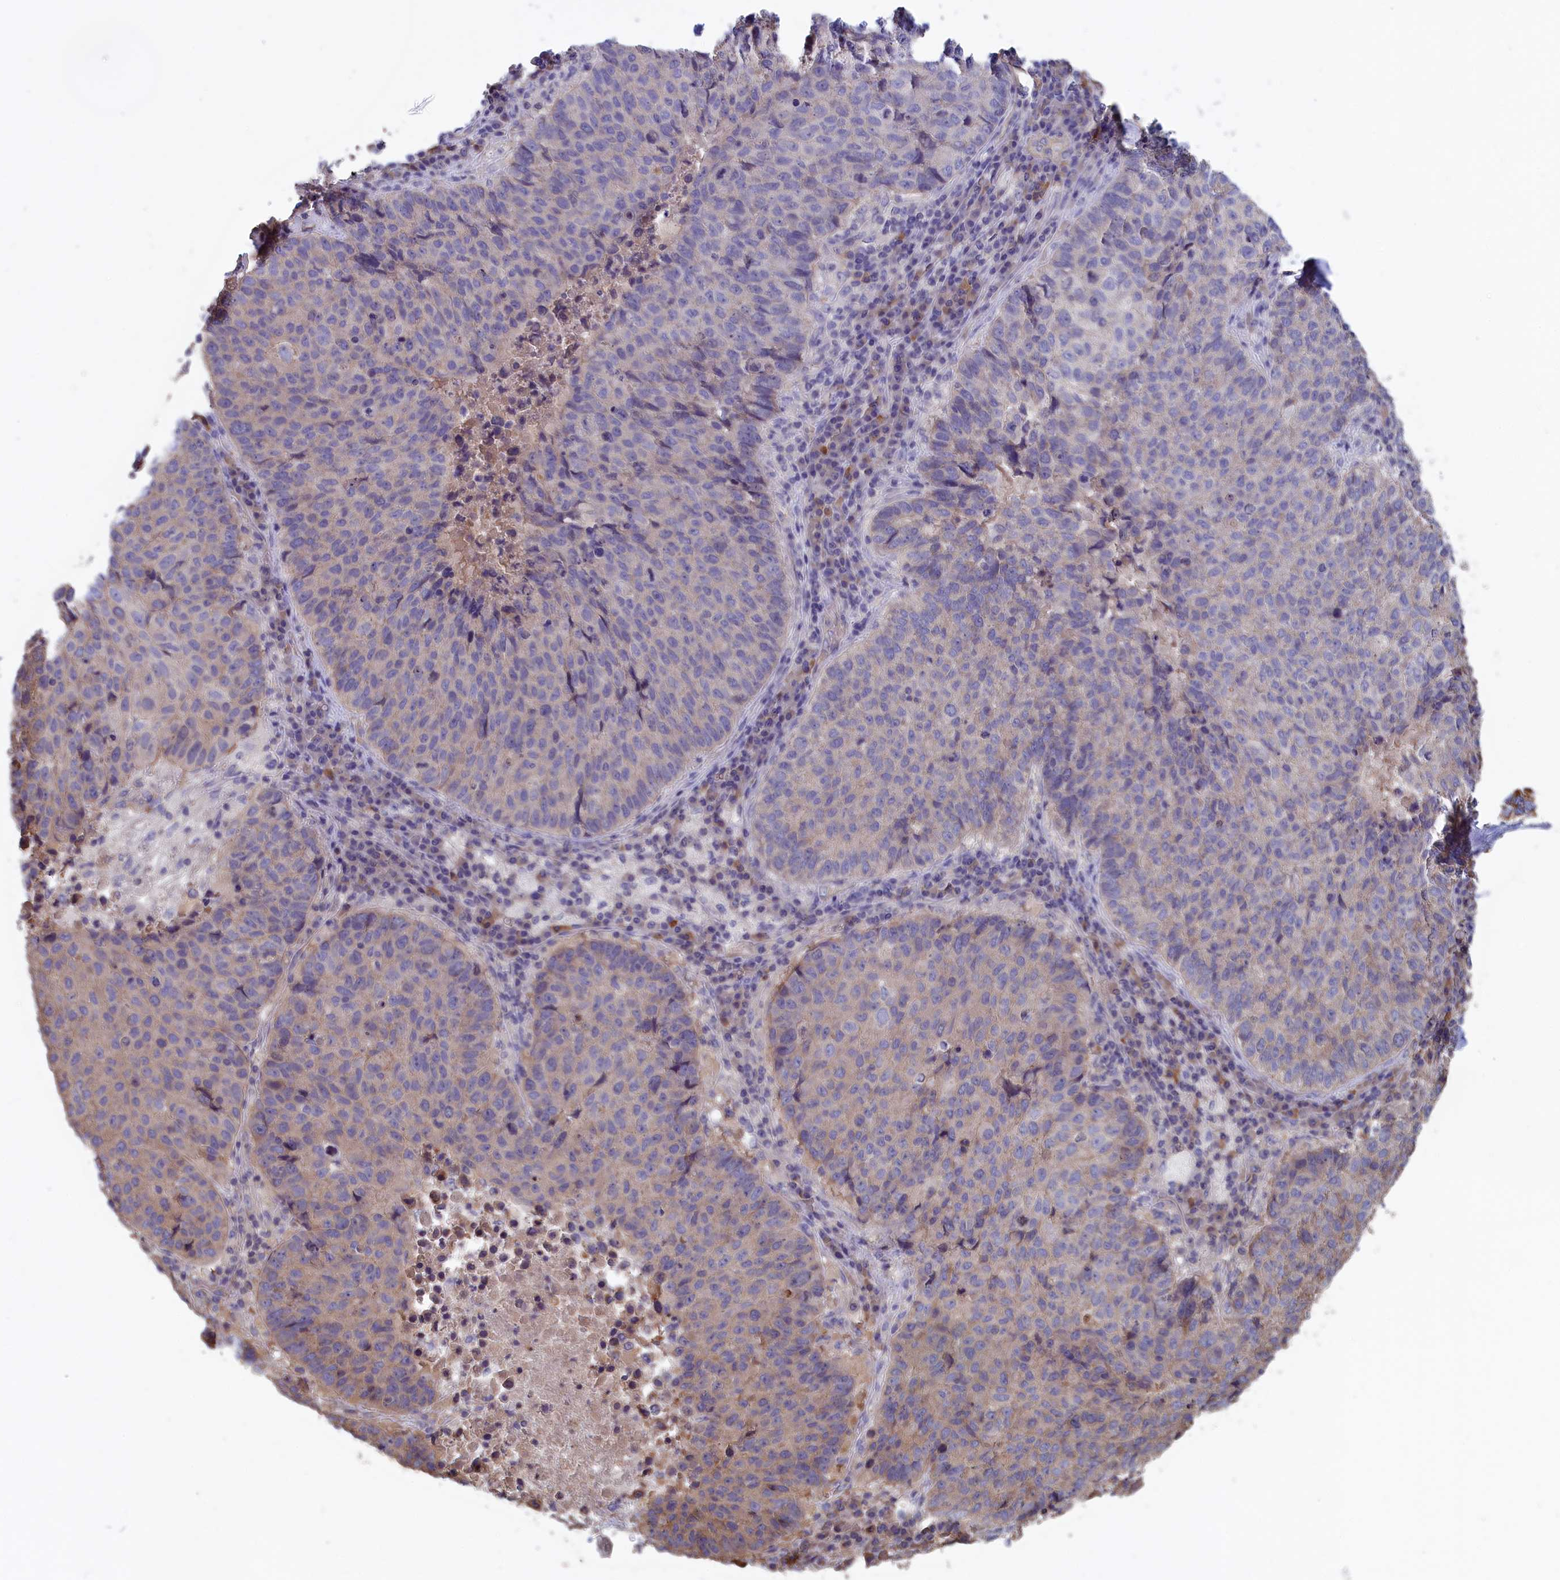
{"staining": {"intensity": "weak", "quantity": "<25%", "location": "cytoplasmic/membranous"}, "tissue": "lung cancer", "cell_type": "Tumor cells", "image_type": "cancer", "snomed": [{"axis": "morphology", "description": "Squamous cell carcinoma, NOS"}, {"axis": "topography", "description": "Lung"}], "caption": "Tumor cells show no significant expression in lung squamous cell carcinoma. (DAB immunohistochemistry visualized using brightfield microscopy, high magnification).", "gene": "ANKRD2", "patient": {"sex": "male", "age": 73}}